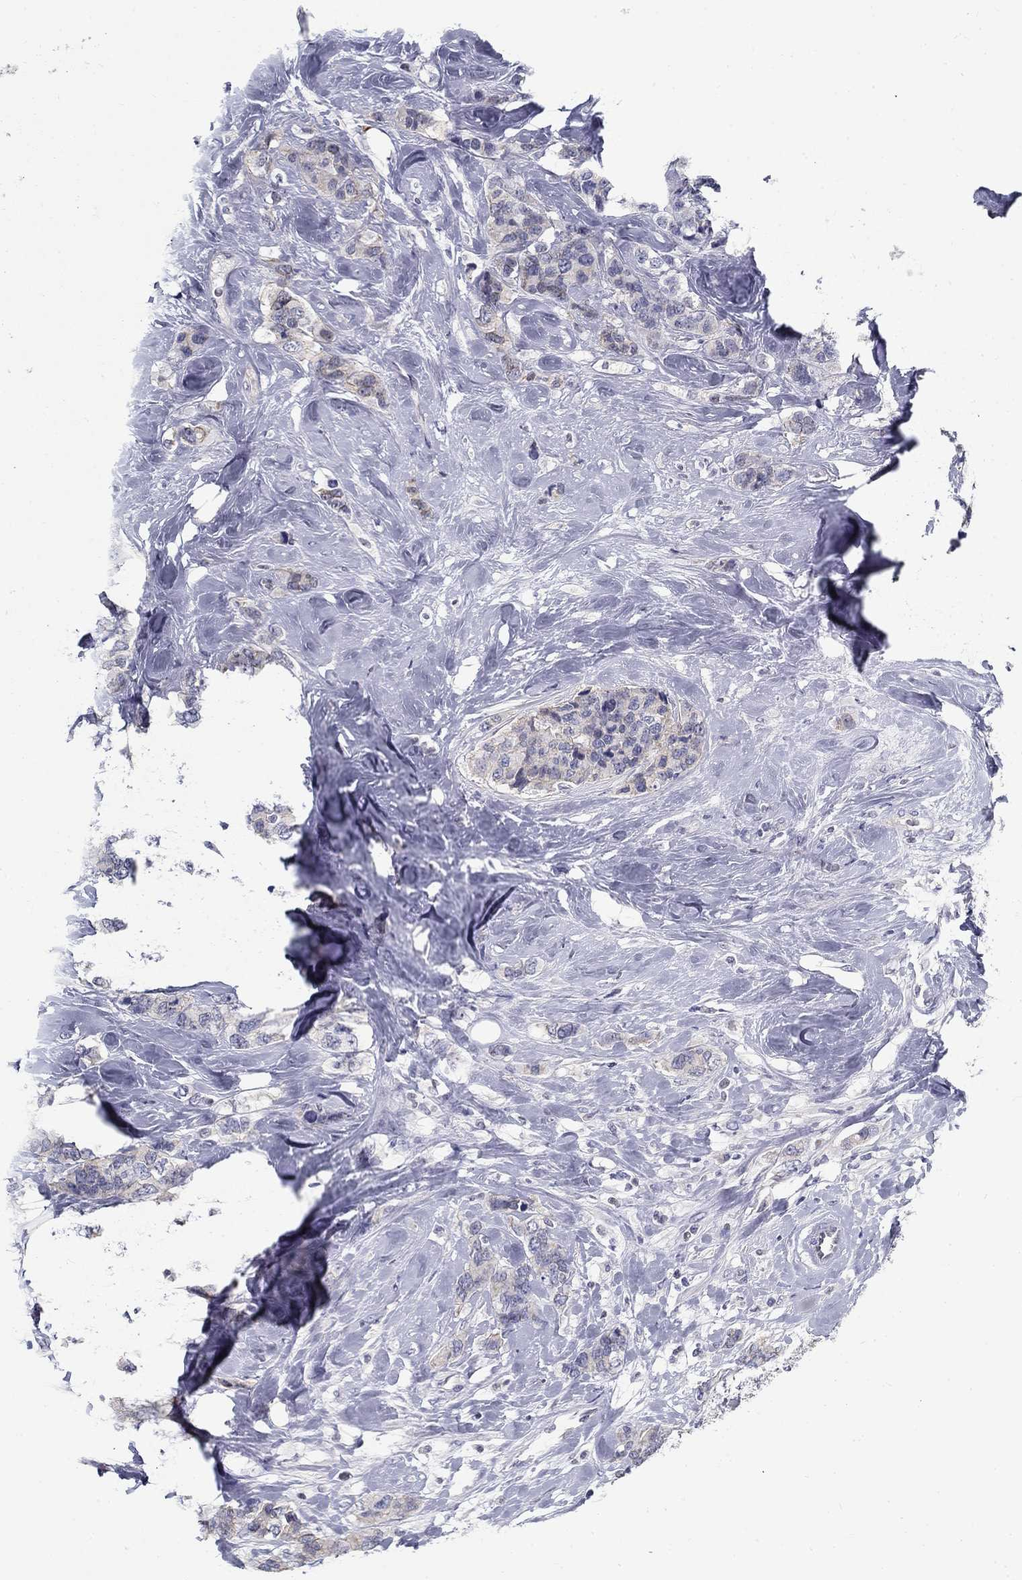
{"staining": {"intensity": "negative", "quantity": "none", "location": "none"}, "tissue": "breast cancer", "cell_type": "Tumor cells", "image_type": "cancer", "snomed": [{"axis": "morphology", "description": "Lobular carcinoma"}, {"axis": "topography", "description": "Breast"}], "caption": "High power microscopy histopathology image of an immunohistochemistry (IHC) histopathology image of breast cancer, revealing no significant positivity in tumor cells.", "gene": "GUCA1A", "patient": {"sex": "female", "age": 59}}